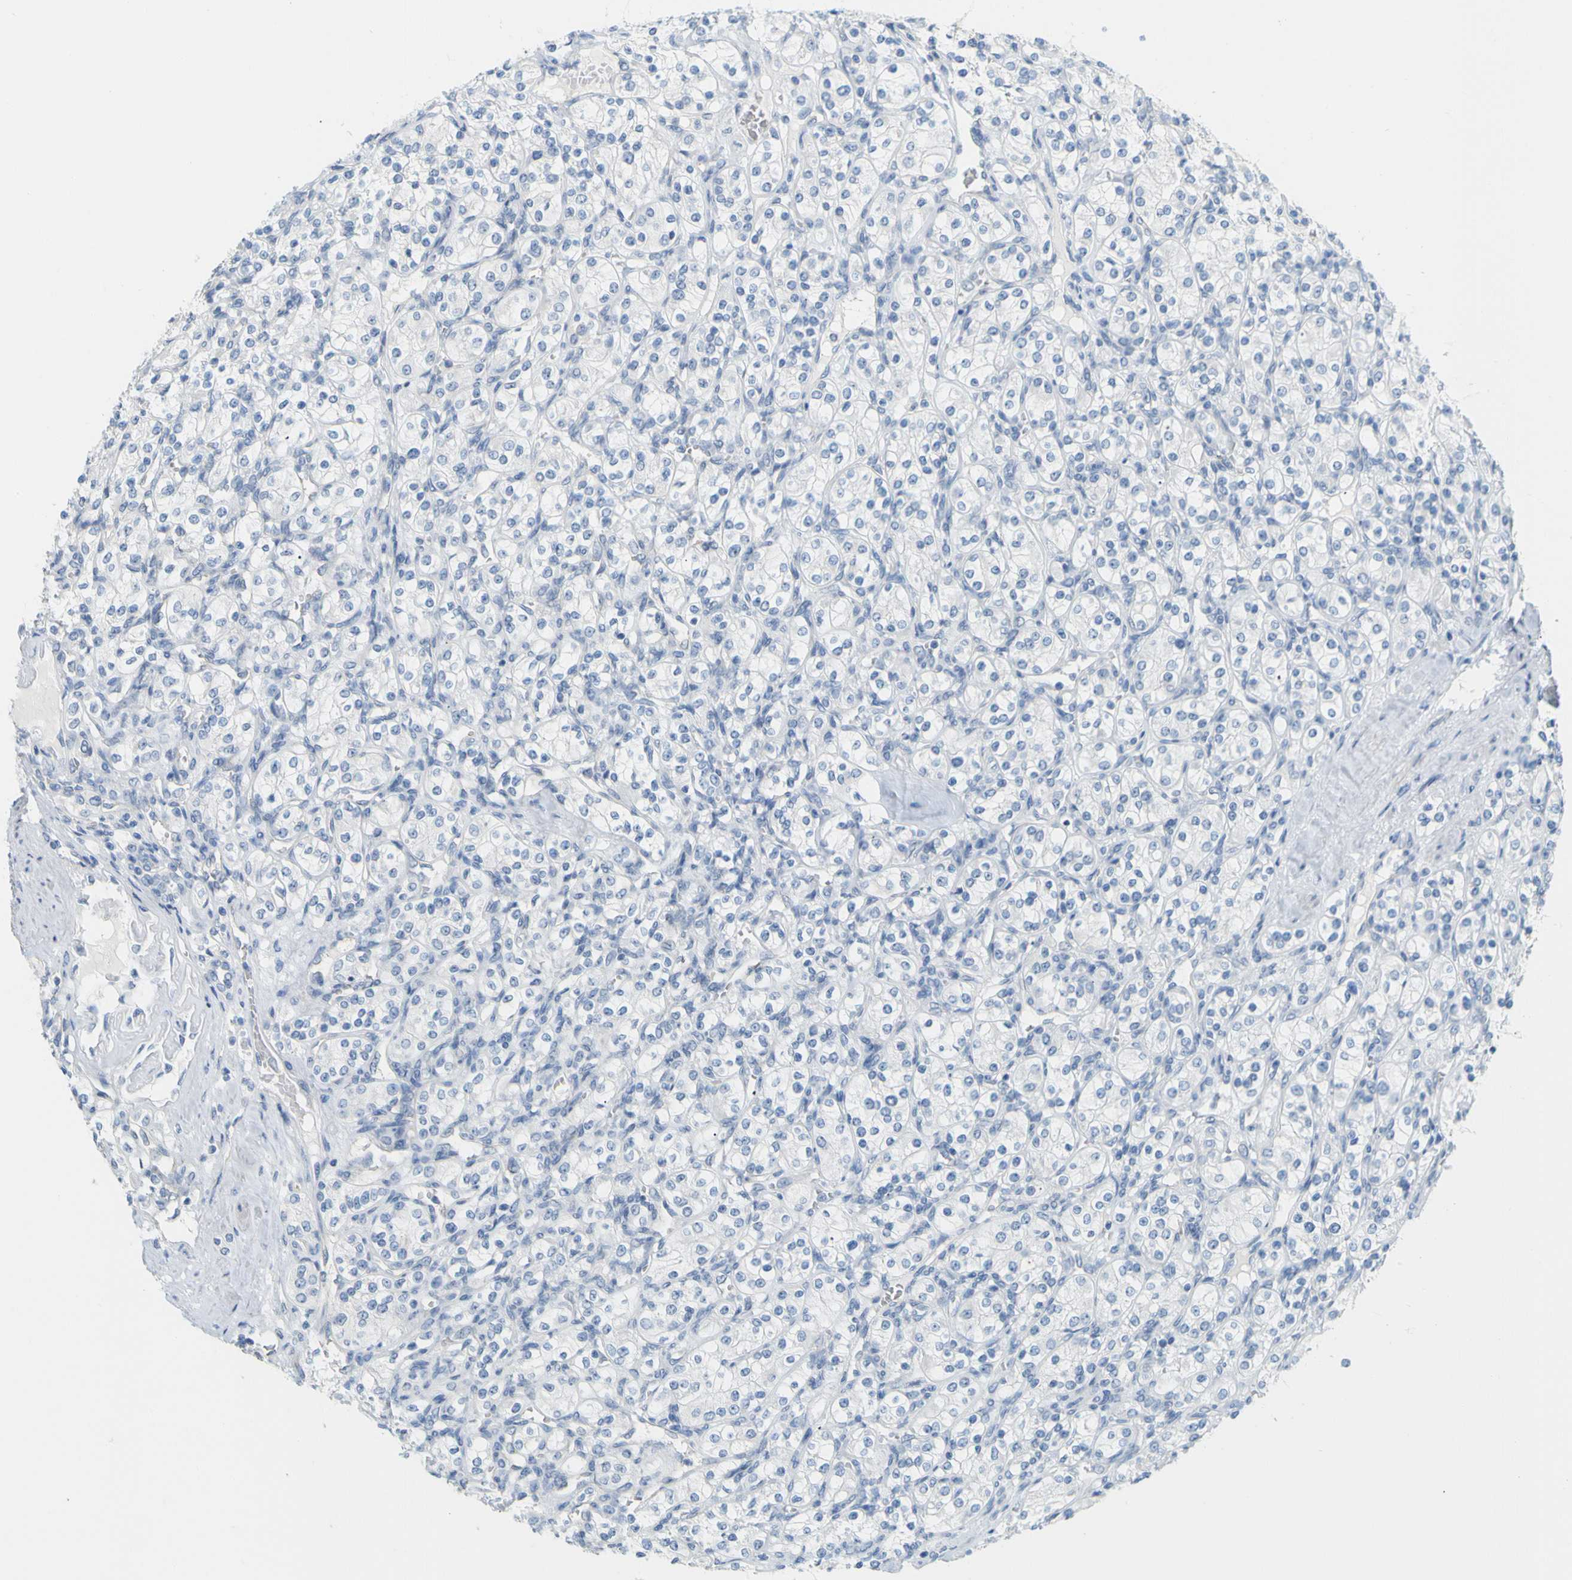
{"staining": {"intensity": "negative", "quantity": "none", "location": "none"}, "tissue": "renal cancer", "cell_type": "Tumor cells", "image_type": "cancer", "snomed": [{"axis": "morphology", "description": "Adenocarcinoma, NOS"}, {"axis": "topography", "description": "Kidney"}], "caption": "This is a image of immunohistochemistry staining of adenocarcinoma (renal), which shows no expression in tumor cells.", "gene": "OPN1SW", "patient": {"sex": "male", "age": 77}}